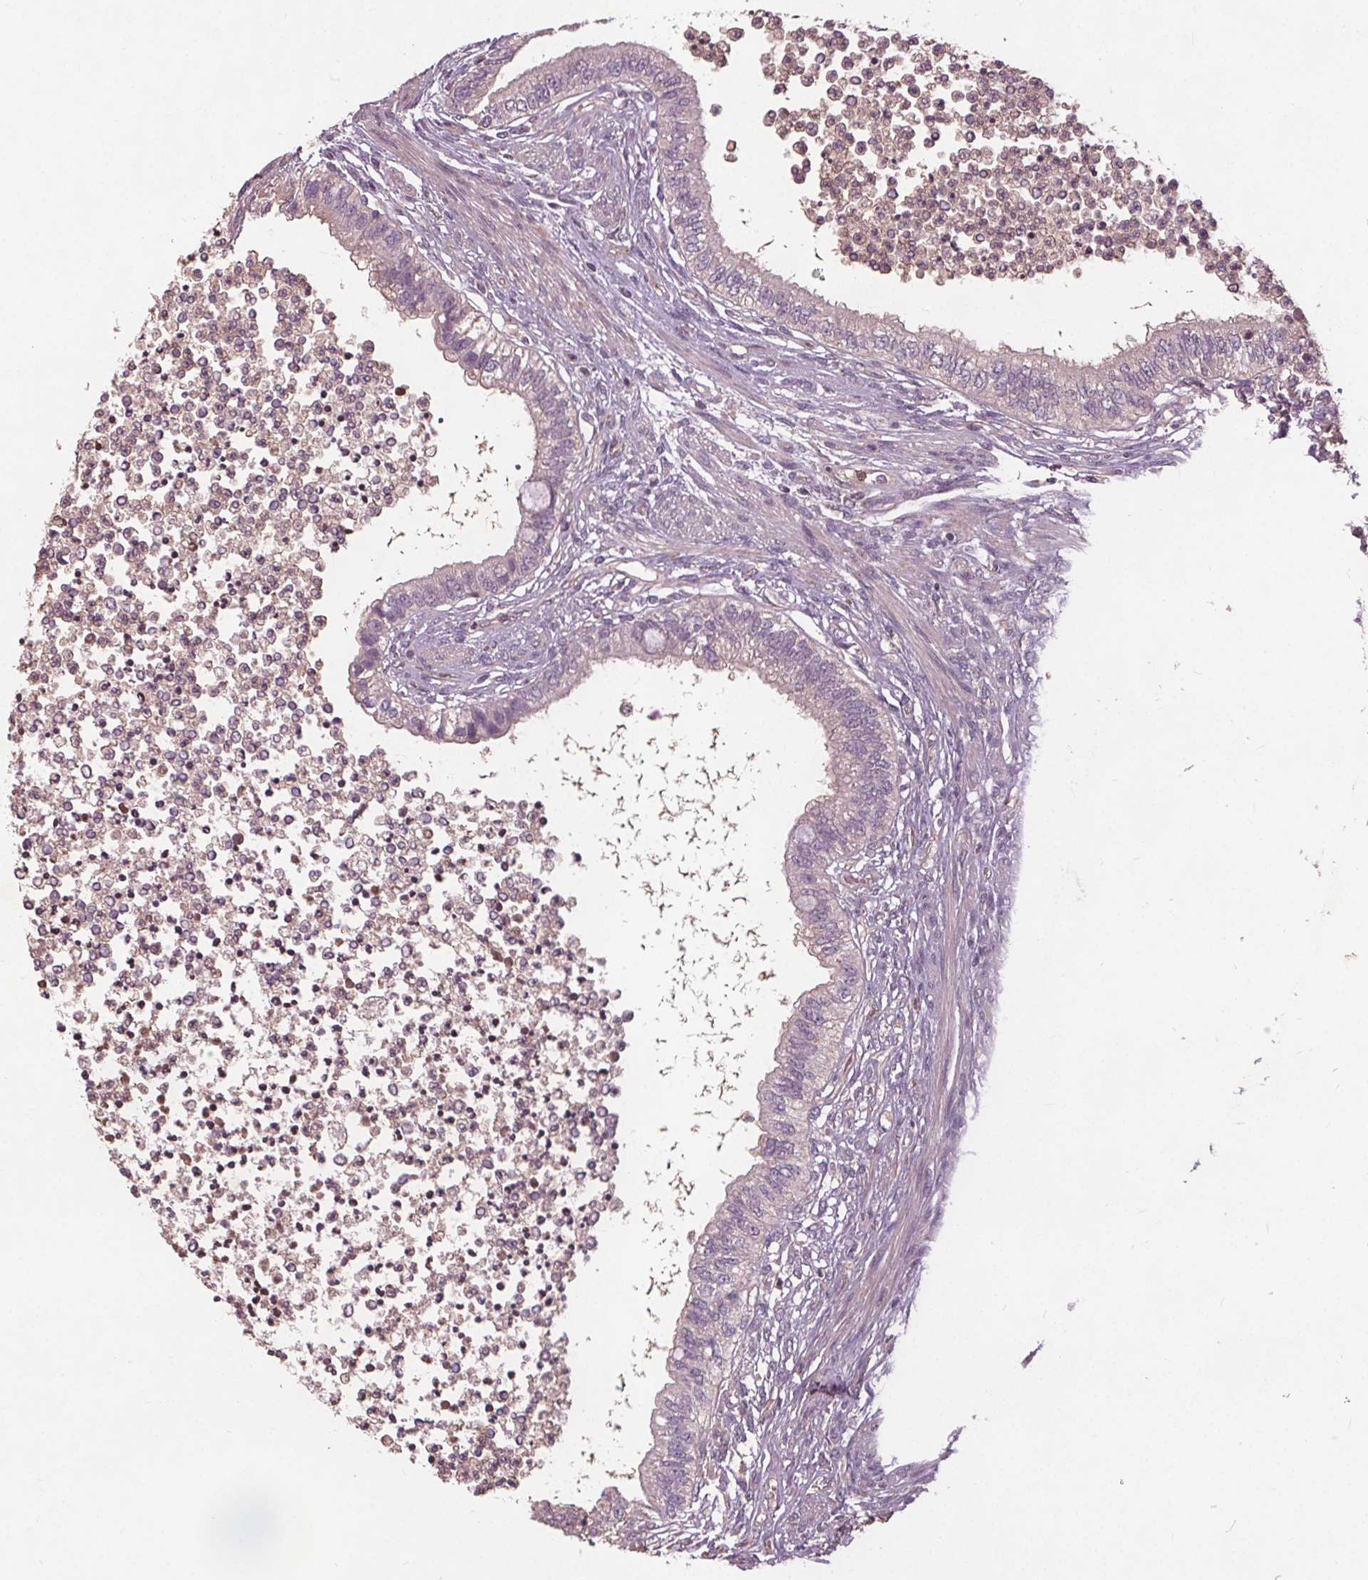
{"staining": {"intensity": "negative", "quantity": "none", "location": "none"}, "tissue": "testis cancer", "cell_type": "Tumor cells", "image_type": "cancer", "snomed": [{"axis": "morphology", "description": "Carcinoma, Embryonal, NOS"}, {"axis": "topography", "description": "Testis"}], "caption": "An immunohistochemistry photomicrograph of testis embryonal carcinoma is shown. There is no staining in tumor cells of testis embryonal carcinoma.", "gene": "PDGFD", "patient": {"sex": "male", "age": 26}}